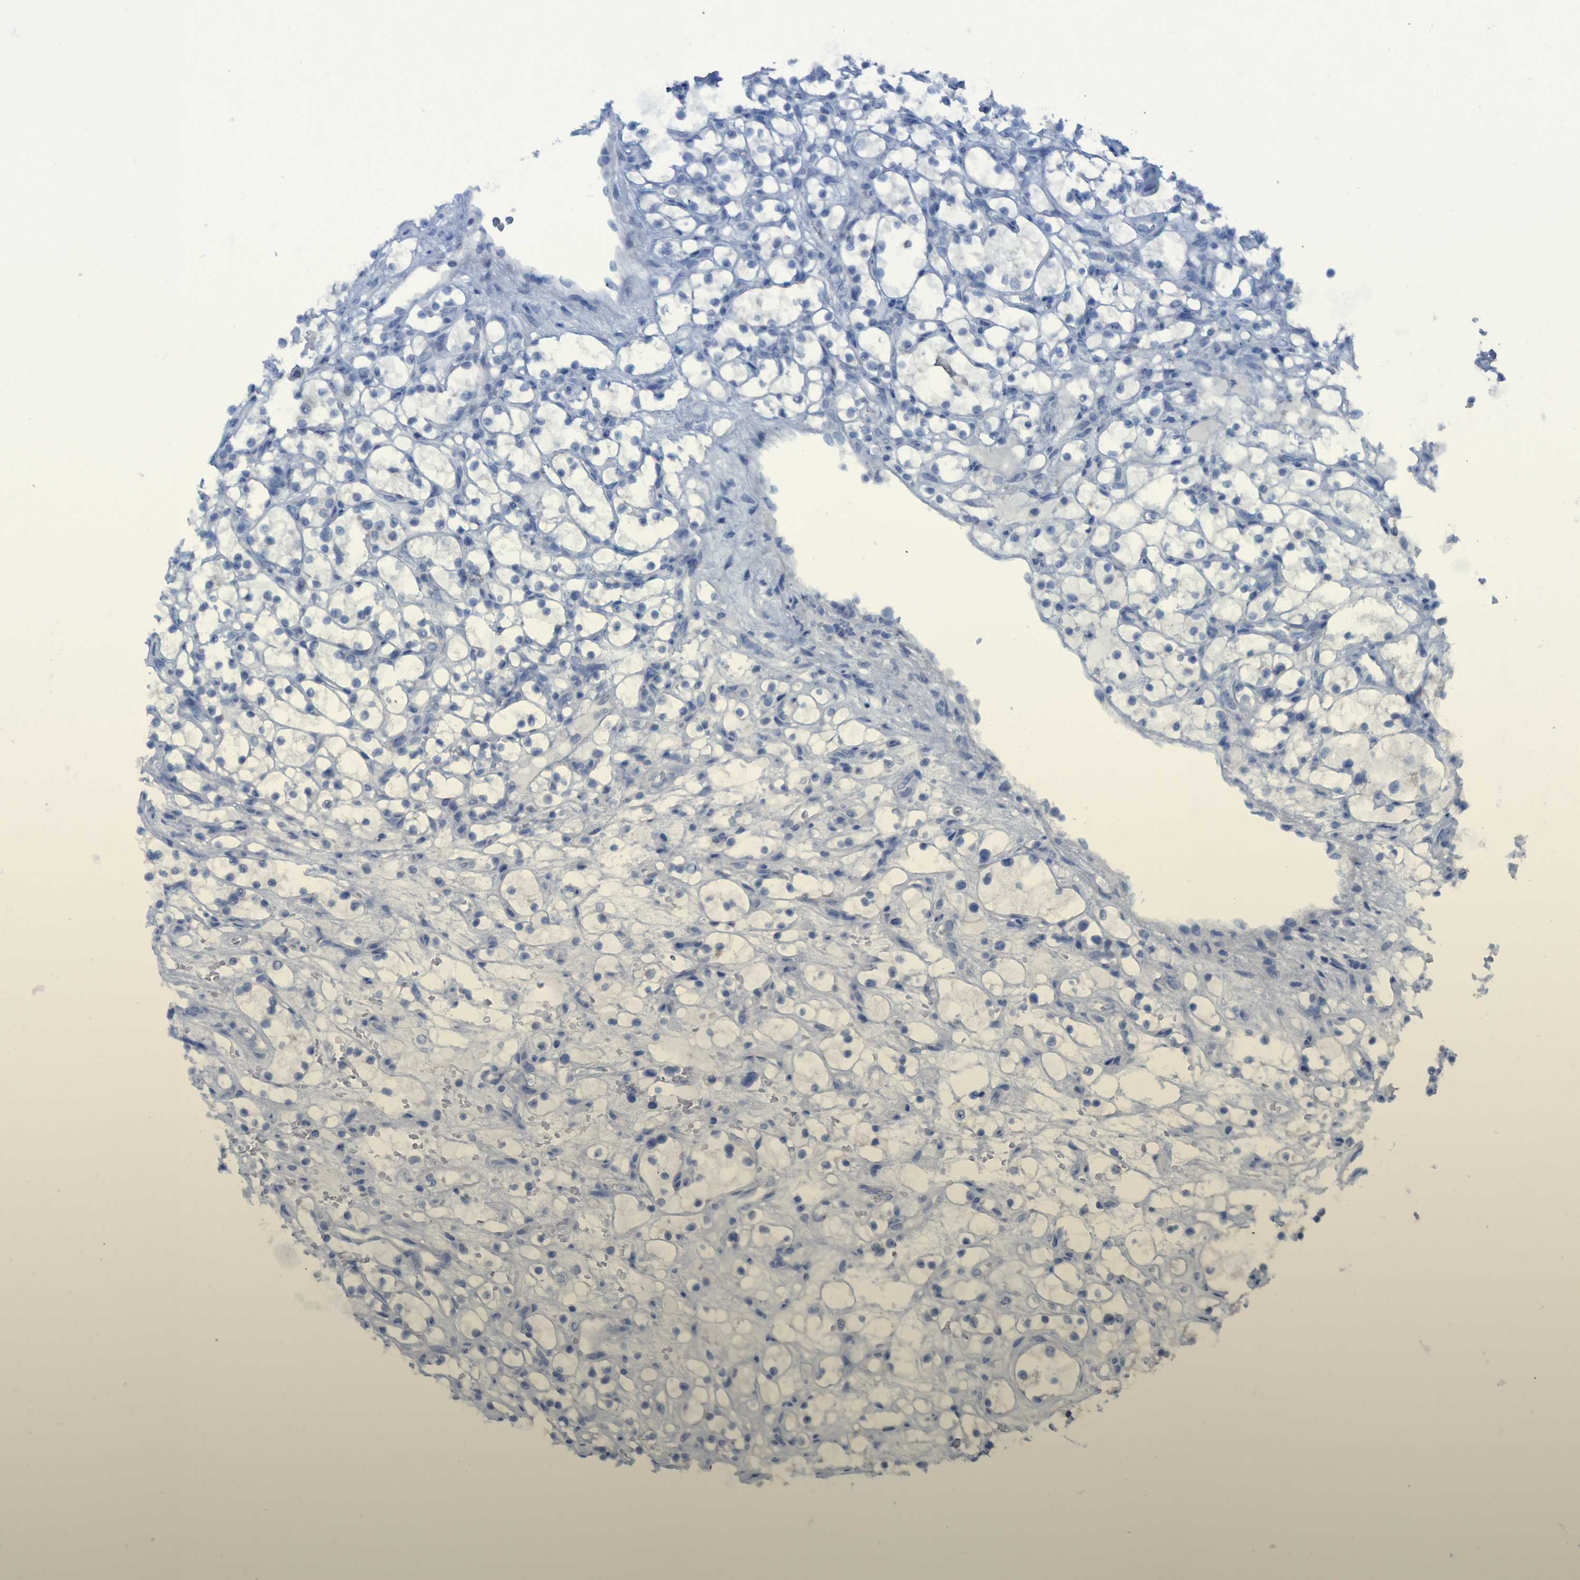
{"staining": {"intensity": "negative", "quantity": "none", "location": "none"}, "tissue": "renal cancer", "cell_type": "Tumor cells", "image_type": "cancer", "snomed": [{"axis": "morphology", "description": "Adenocarcinoma, NOS"}, {"axis": "topography", "description": "Kidney"}], "caption": "An immunohistochemistry (IHC) photomicrograph of renal cancer is shown. There is no staining in tumor cells of renal cancer. (Brightfield microscopy of DAB IHC at high magnification).", "gene": "CLDN18", "patient": {"sex": "female", "age": 69}}